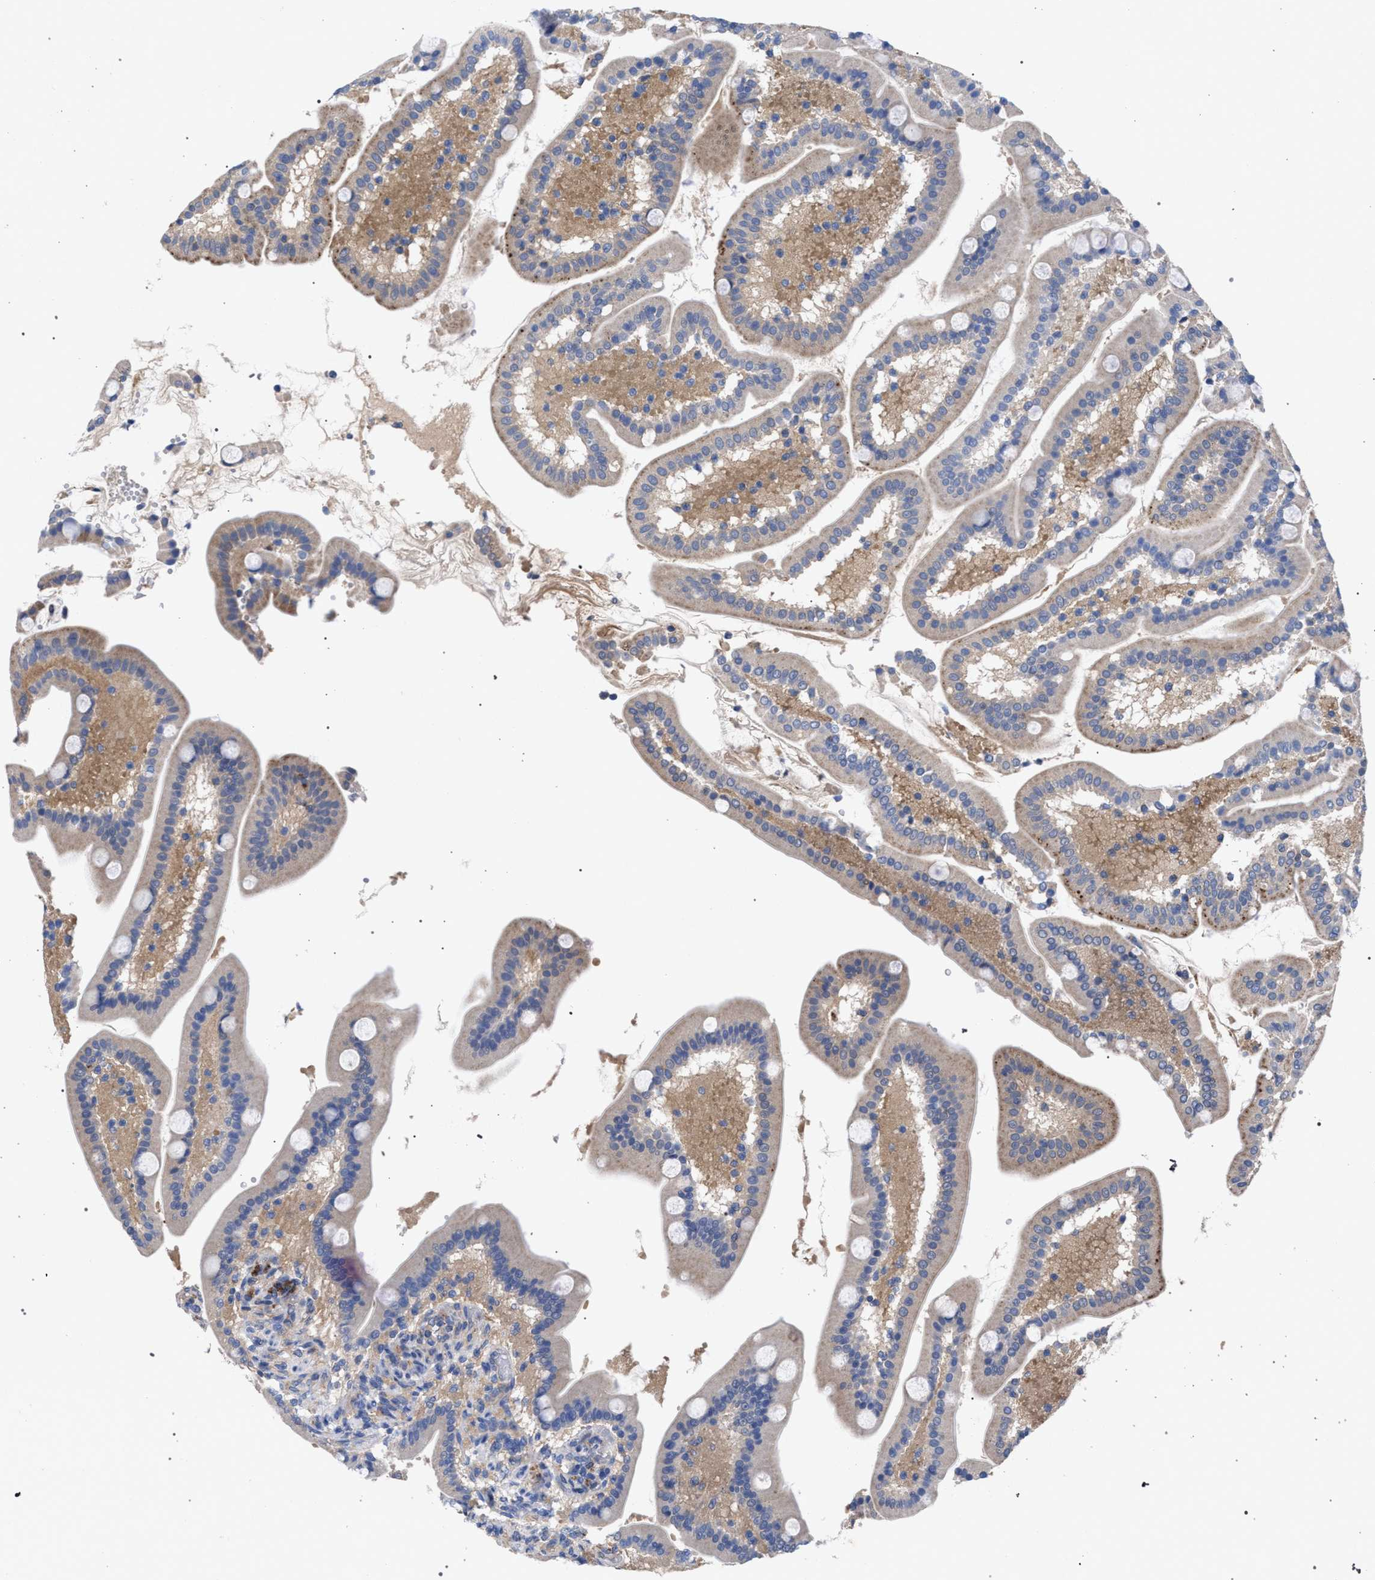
{"staining": {"intensity": "moderate", "quantity": "<25%", "location": "cytoplasmic/membranous"}, "tissue": "duodenum", "cell_type": "Glandular cells", "image_type": "normal", "snomed": [{"axis": "morphology", "description": "Normal tissue, NOS"}, {"axis": "topography", "description": "Duodenum"}], "caption": "IHC (DAB (3,3'-diaminobenzidine)) staining of normal duodenum displays moderate cytoplasmic/membranous protein staining in about <25% of glandular cells. (DAB (3,3'-diaminobenzidine) = brown stain, brightfield microscopy at high magnification).", "gene": "GMPR", "patient": {"sex": "male", "age": 54}}